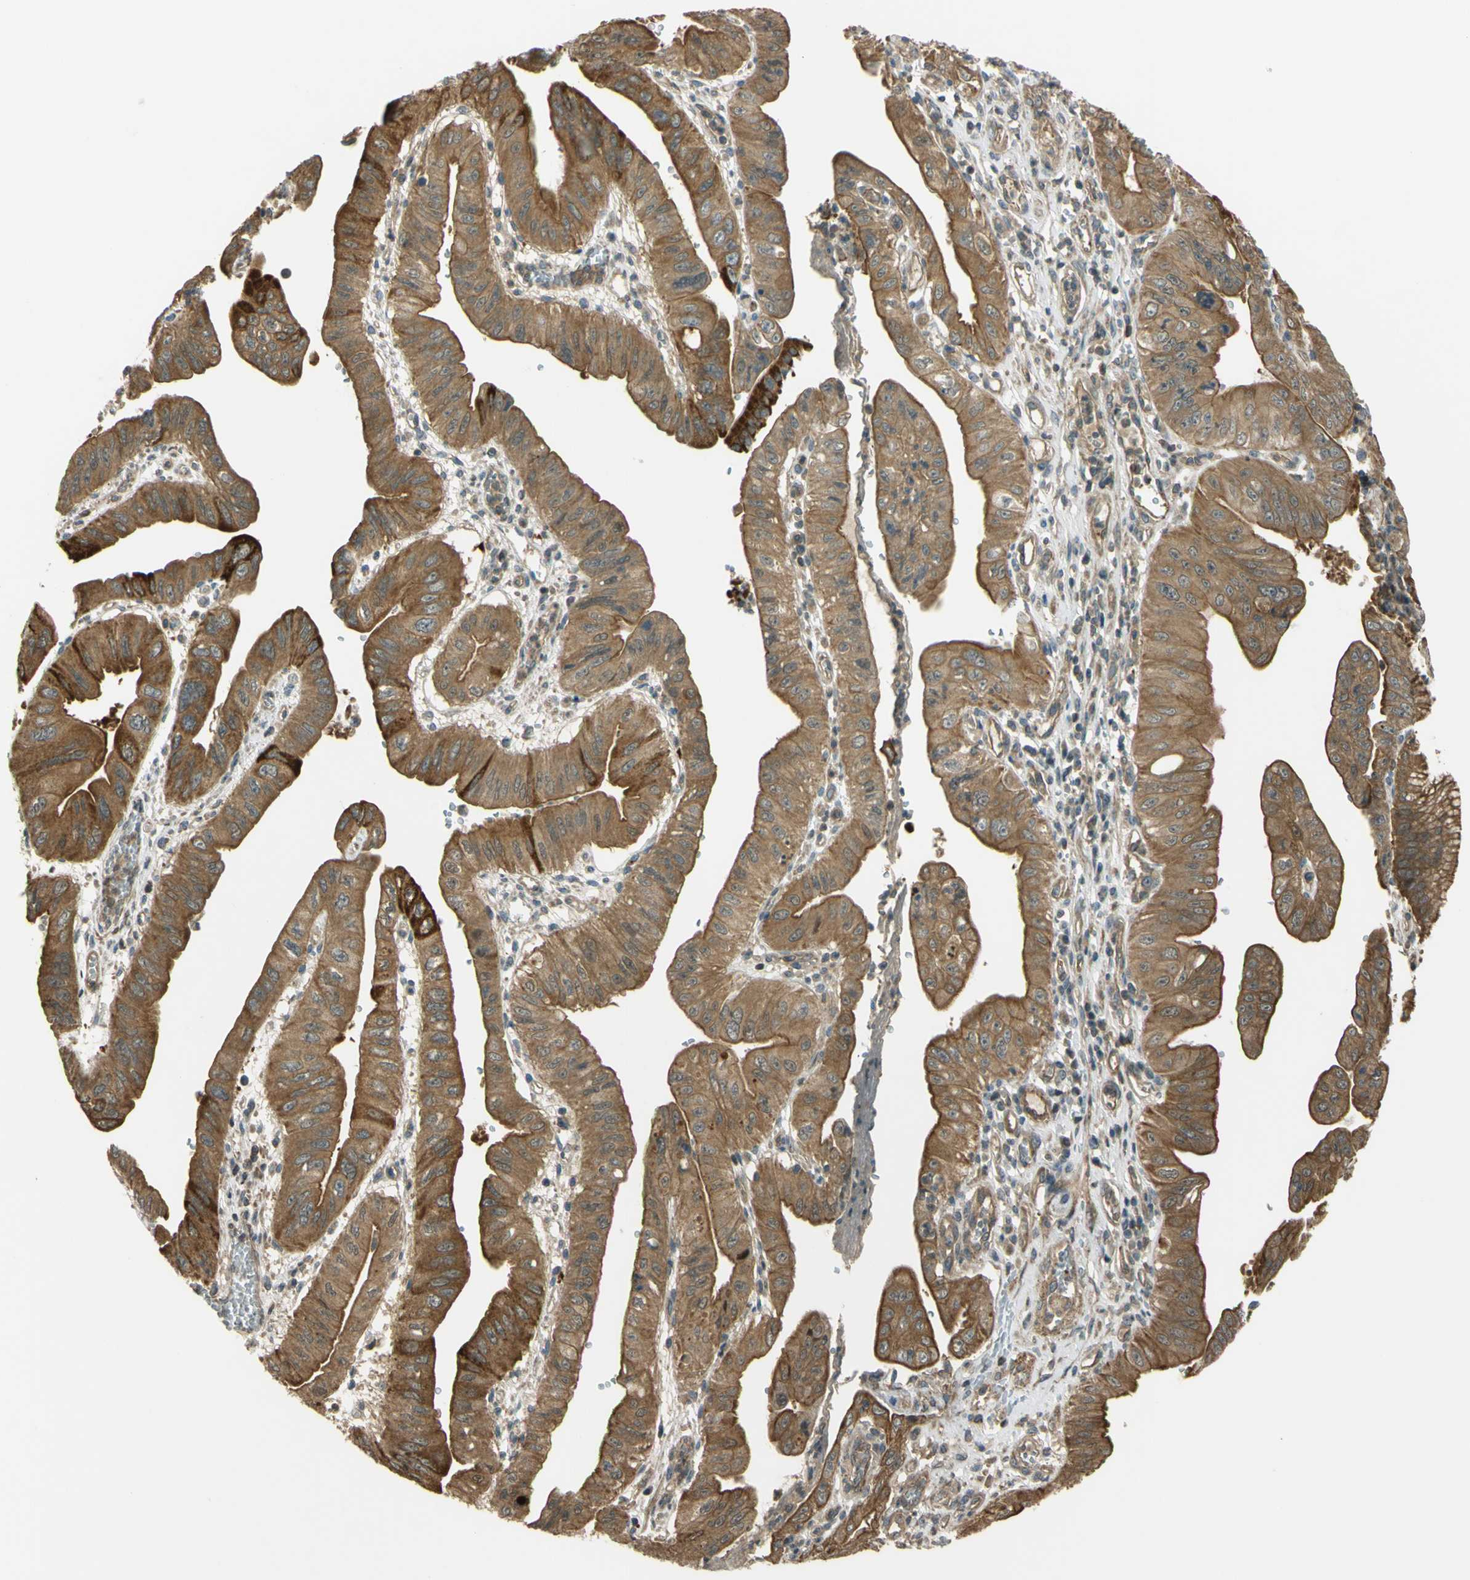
{"staining": {"intensity": "moderate", "quantity": ">75%", "location": "cytoplasmic/membranous"}, "tissue": "pancreatic cancer", "cell_type": "Tumor cells", "image_type": "cancer", "snomed": [{"axis": "morphology", "description": "Normal tissue, NOS"}, {"axis": "topography", "description": "Lymph node"}], "caption": "Pancreatic cancer stained for a protein displays moderate cytoplasmic/membranous positivity in tumor cells.", "gene": "FLII", "patient": {"sex": "male", "age": 50}}